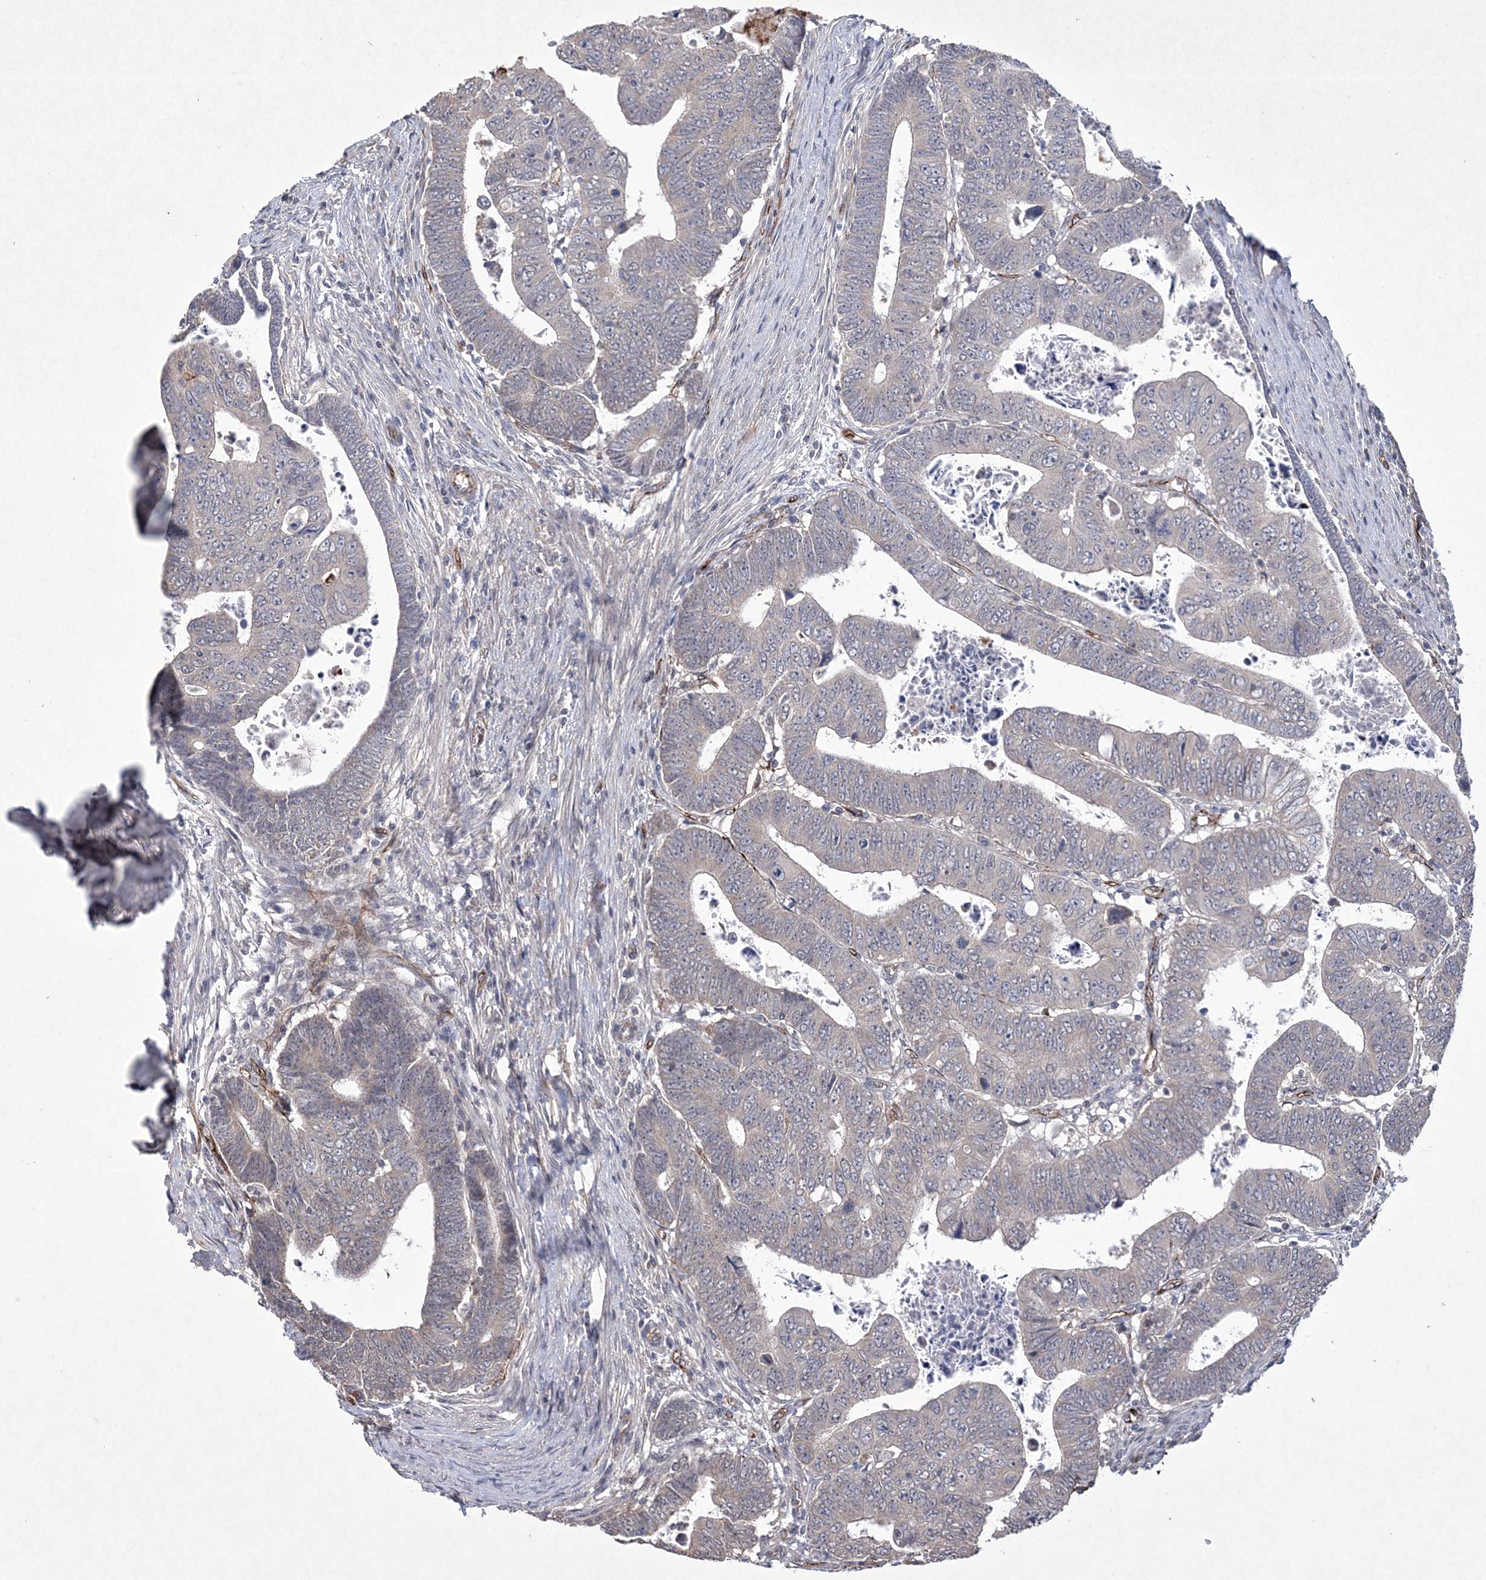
{"staining": {"intensity": "negative", "quantity": "none", "location": "none"}, "tissue": "colorectal cancer", "cell_type": "Tumor cells", "image_type": "cancer", "snomed": [{"axis": "morphology", "description": "Normal tissue, NOS"}, {"axis": "morphology", "description": "Adenocarcinoma, NOS"}, {"axis": "topography", "description": "Rectum"}], "caption": "Human colorectal adenocarcinoma stained for a protein using immunohistochemistry (IHC) exhibits no expression in tumor cells.", "gene": "DPCD", "patient": {"sex": "female", "age": 65}}